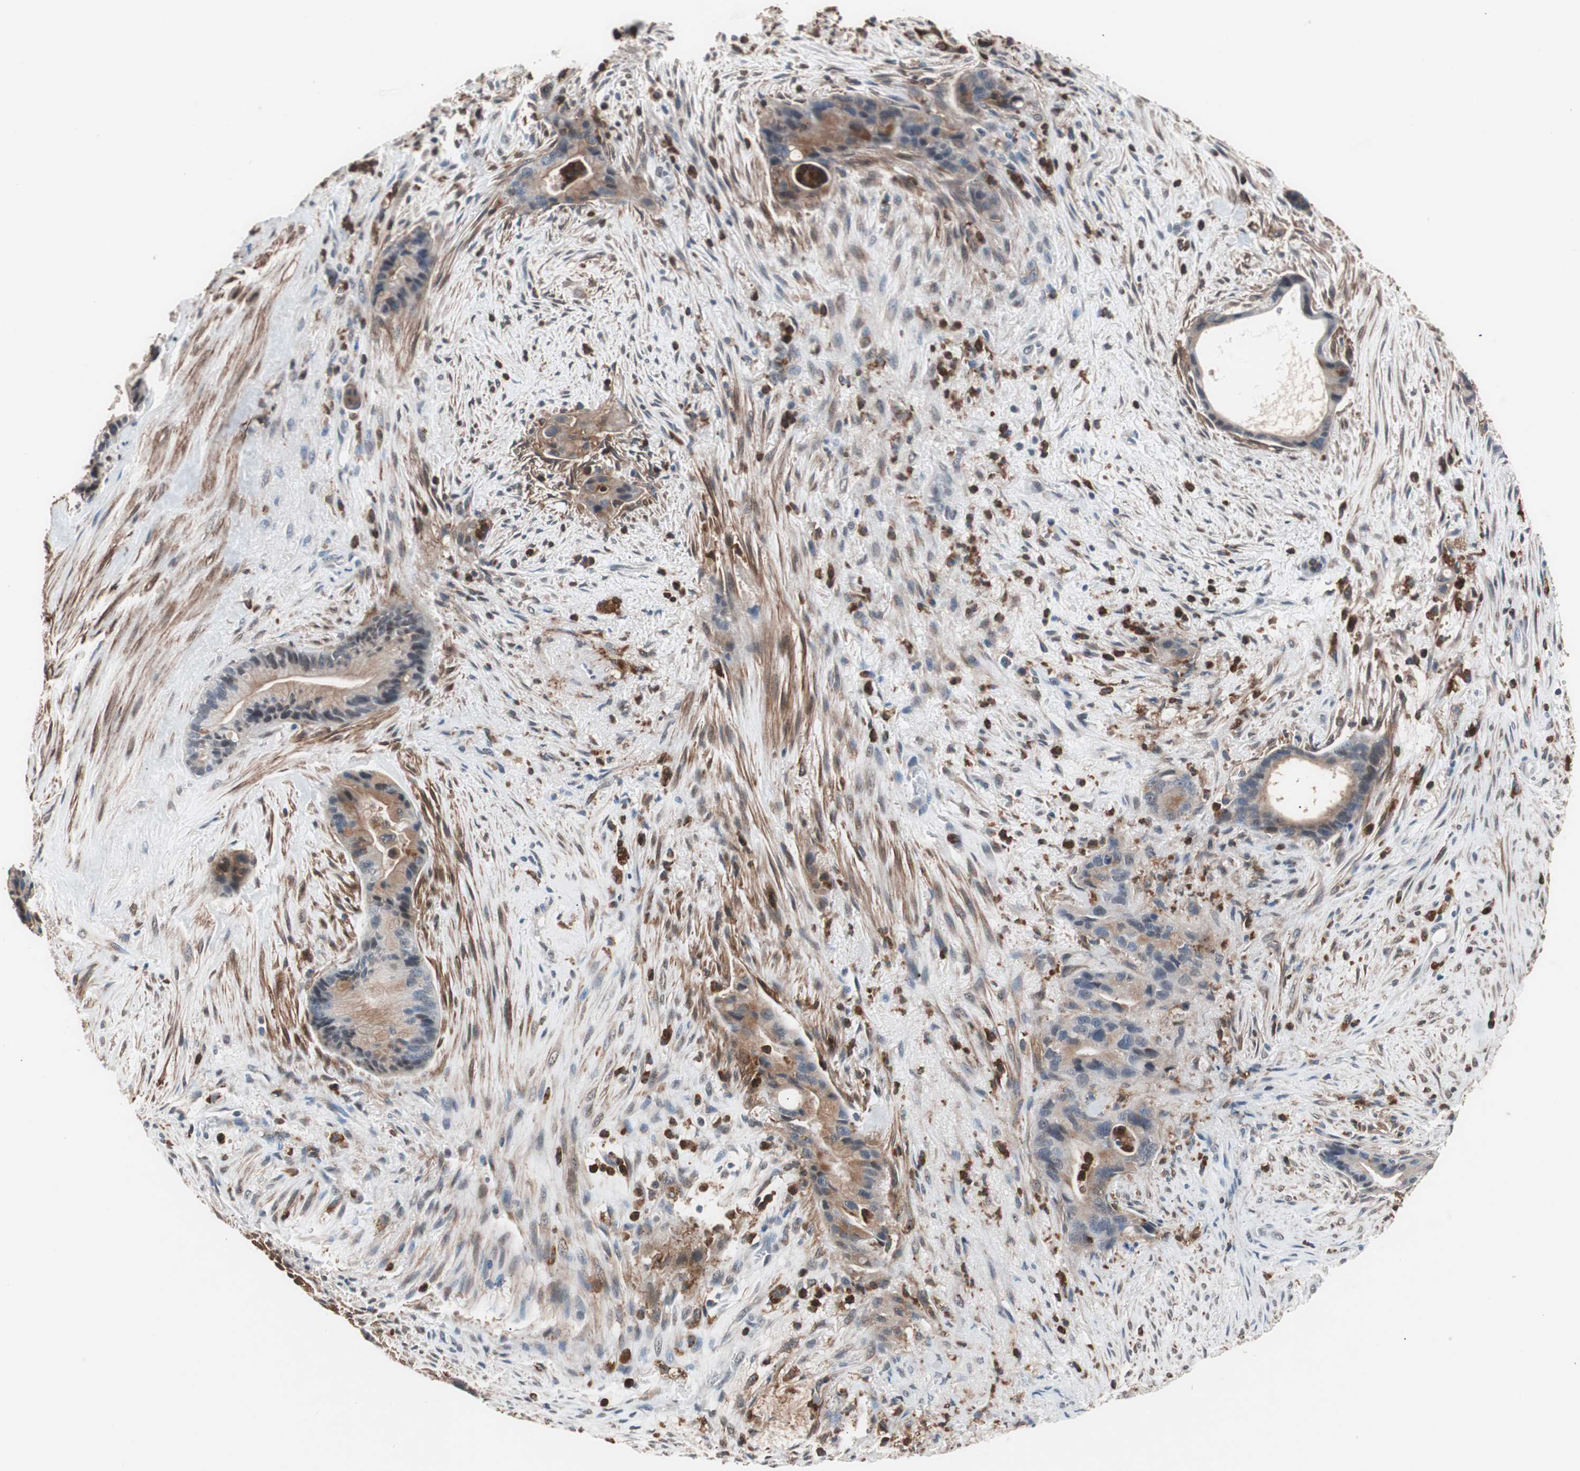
{"staining": {"intensity": "weak", "quantity": ">75%", "location": "cytoplasmic/membranous"}, "tissue": "liver cancer", "cell_type": "Tumor cells", "image_type": "cancer", "snomed": [{"axis": "morphology", "description": "Cholangiocarcinoma"}, {"axis": "topography", "description": "Liver"}], "caption": "Protein expression analysis of cholangiocarcinoma (liver) displays weak cytoplasmic/membranous expression in approximately >75% of tumor cells. (Brightfield microscopy of DAB IHC at high magnification).", "gene": "LITAF", "patient": {"sex": "female", "age": 55}}